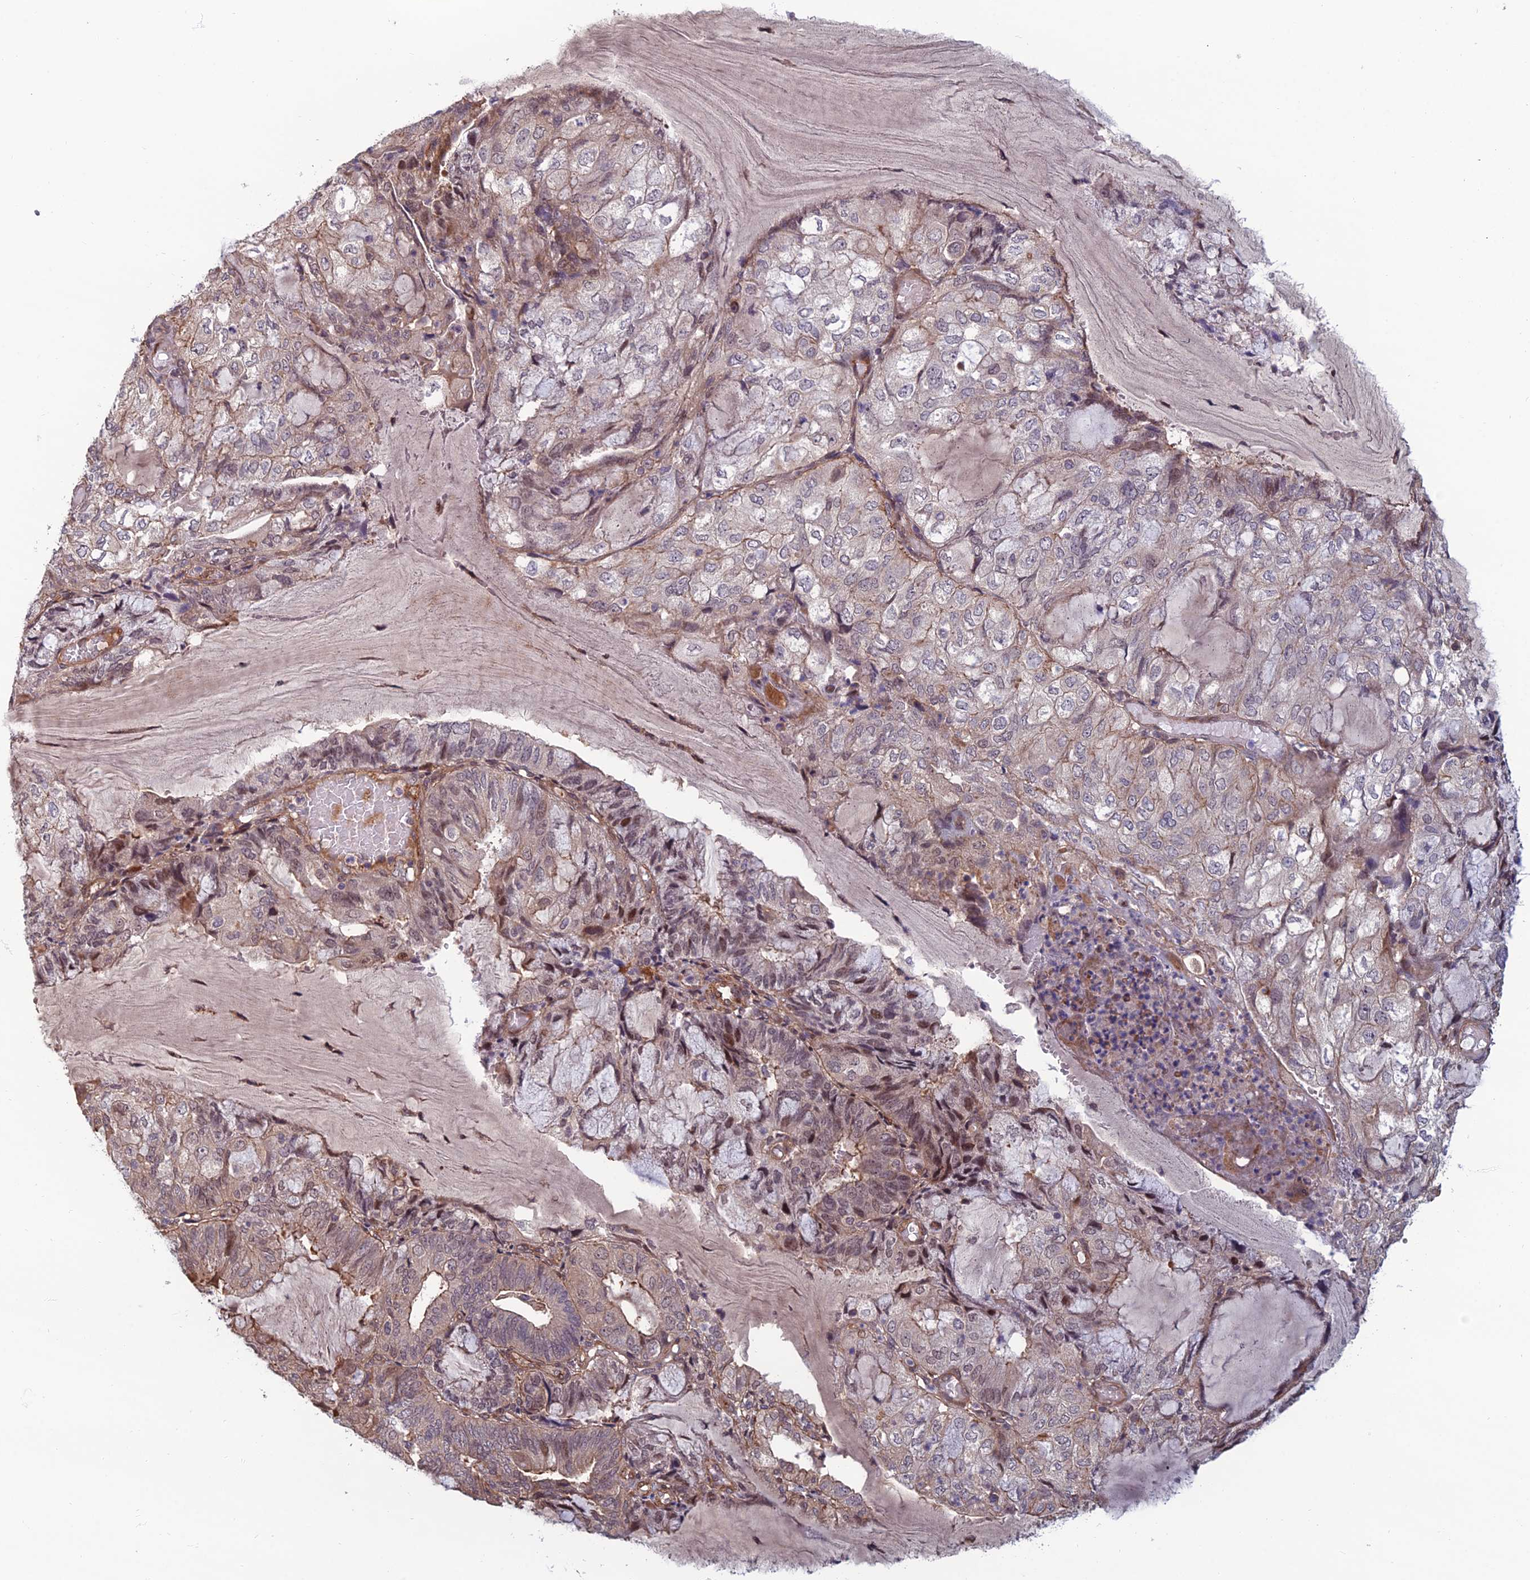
{"staining": {"intensity": "moderate", "quantity": "<25%", "location": "nuclear"}, "tissue": "endometrial cancer", "cell_type": "Tumor cells", "image_type": "cancer", "snomed": [{"axis": "morphology", "description": "Adenocarcinoma, NOS"}, {"axis": "topography", "description": "Endometrium"}], "caption": "Moderate nuclear protein expression is identified in about <25% of tumor cells in endometrial adenocarcinoma.", "gene": "CCDC183", "patient": {"sex": "female", "age": 81}}